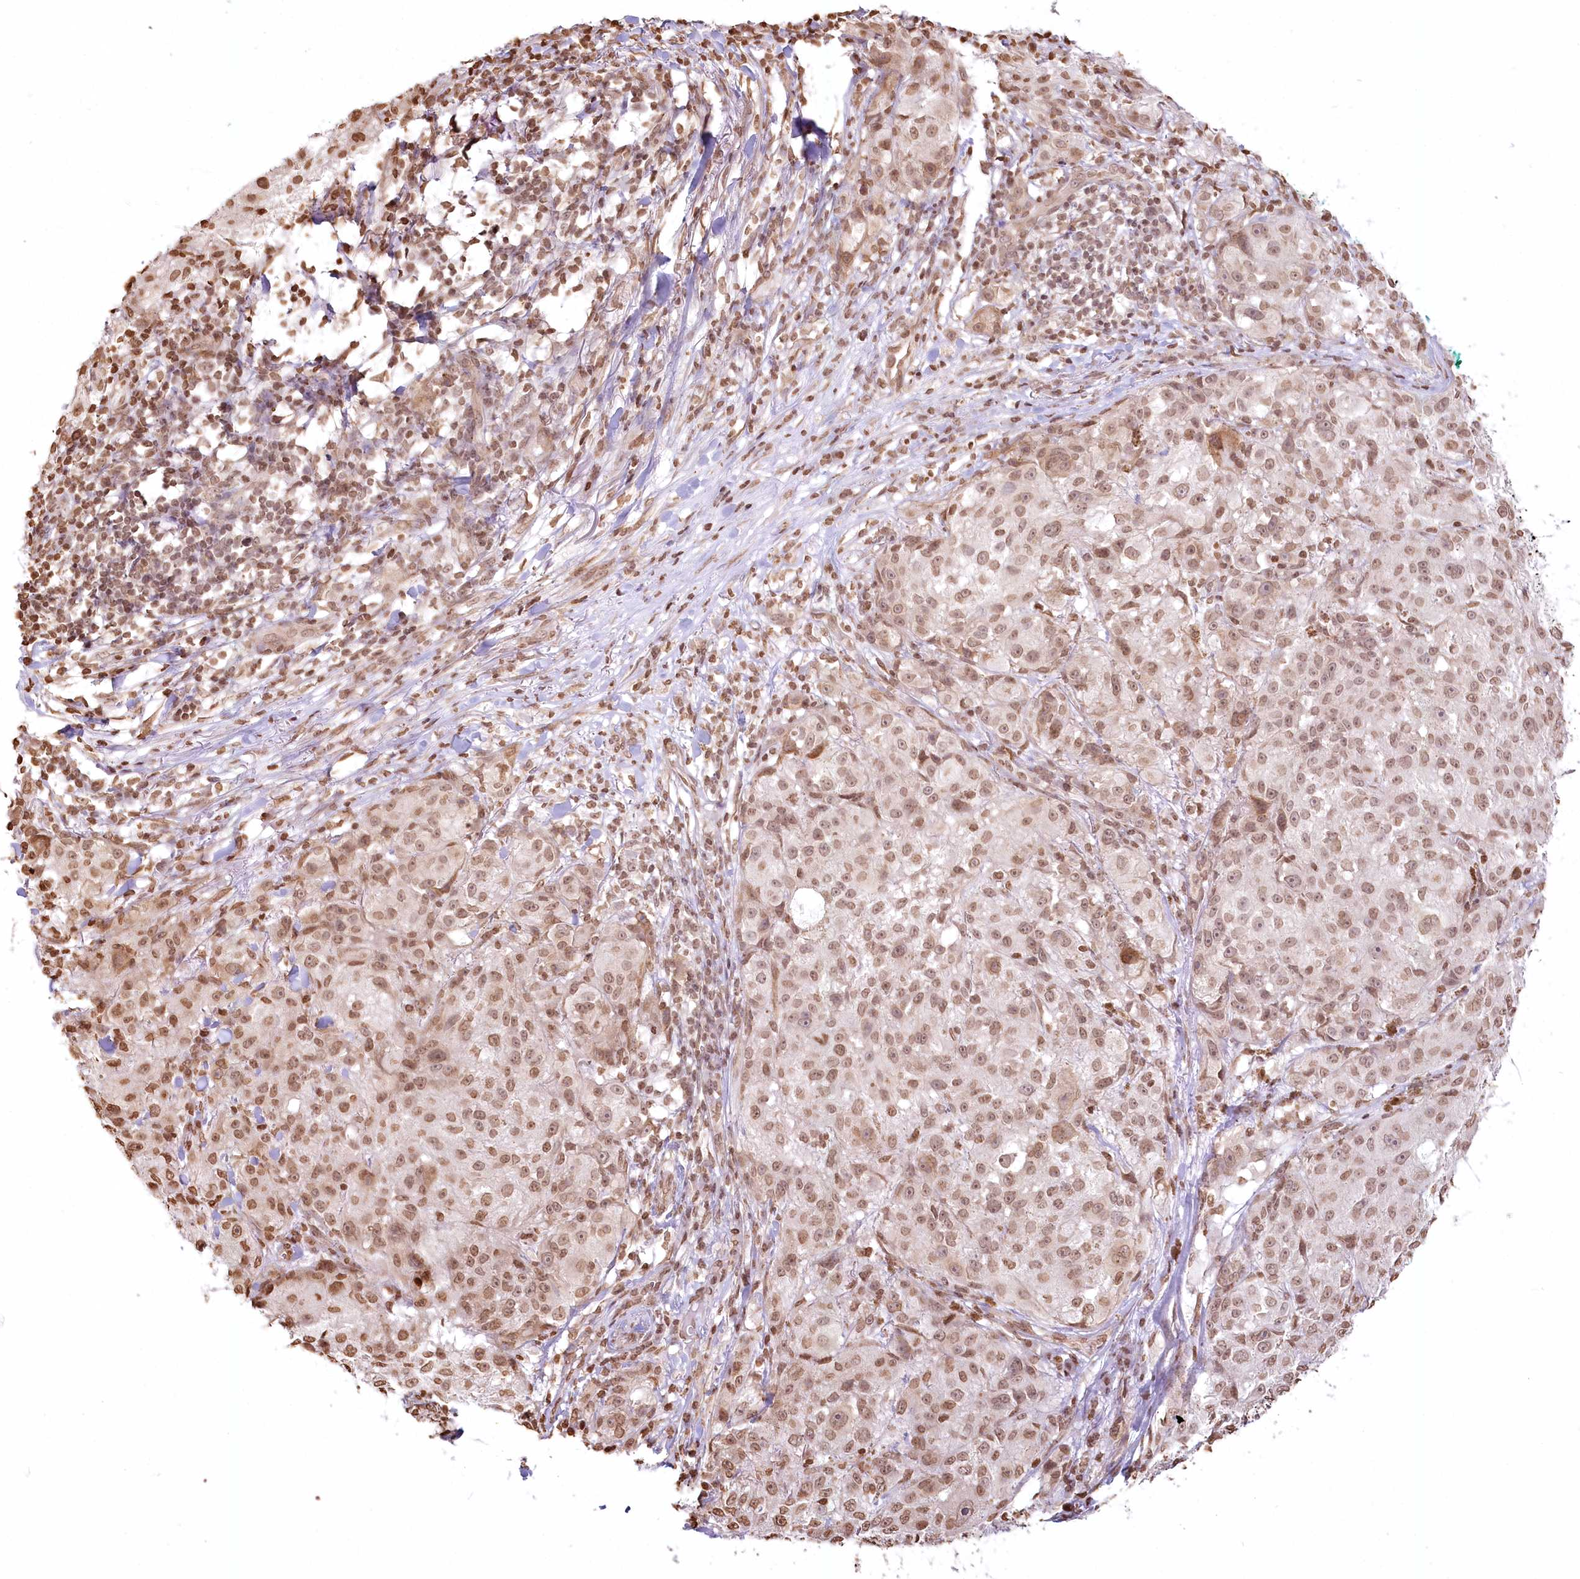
{"staining": {"intensity": "moderate", "quantity": ">75%", "location": "nuclear"}, "tissue": "melanoma", "cell_type": "Tumor cells", "image_type": "cancer", "snomed": [{"axis": "morphology", "description": "Necrosis, NOS"}, {"axis": "morphology", "description": "Malignant melanoma, NOS"}, {"axis": "topography", "description": "Skin"}], "caption": "Immunohistochemistry micrograph of neoplastic tissue: human melanoma stained using IHC displays medium levels of moderate protein expression localized specifically in the nuclear of tumor cells, appearing as a nuclear brown color.", "gene": "FAM13A", "patient": {"sex": "female", "age": 87}}